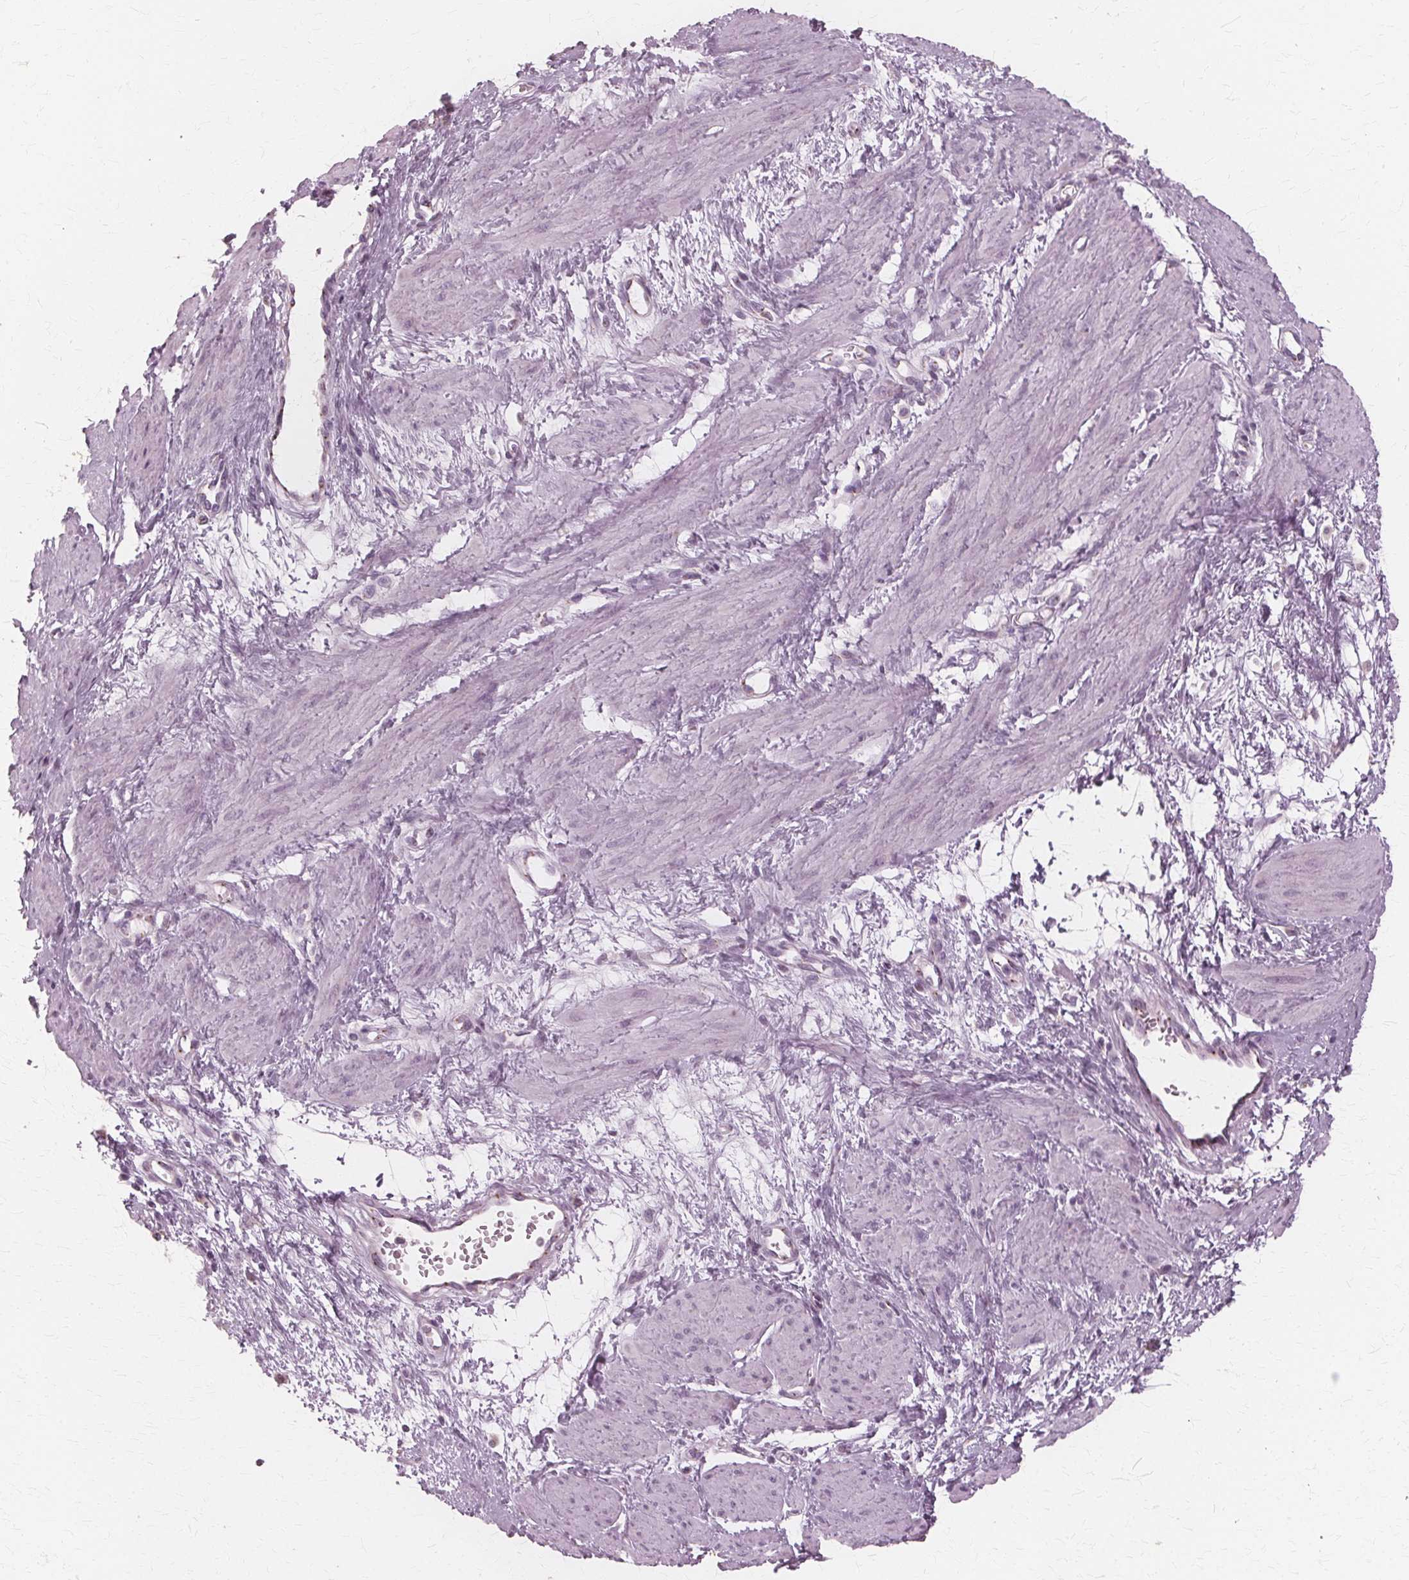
{"staining": {"intensity": "negative", "quantity": "none", "location": "none"}, "tissue": "smooth muscle", "cell_type": "Smooth muscle cells", "image_type": "normal", "snomed": [{"axis": "morphology", "description": "Normal tissue, NOS"}, {"axis": "topography", "description": "Smooth muscle"}, {"axis": "topography", "description": "Uterus"}], "caption": "Immunohistochemistry of benign smooth muscle displays no expression in smooth muscle cells. The staining is performed using DAB brown chromogen with nuclei counter-stained in using hematoxylin.", "gene": "DNASE2", "patient": {"sex": "female", "age": 39}}